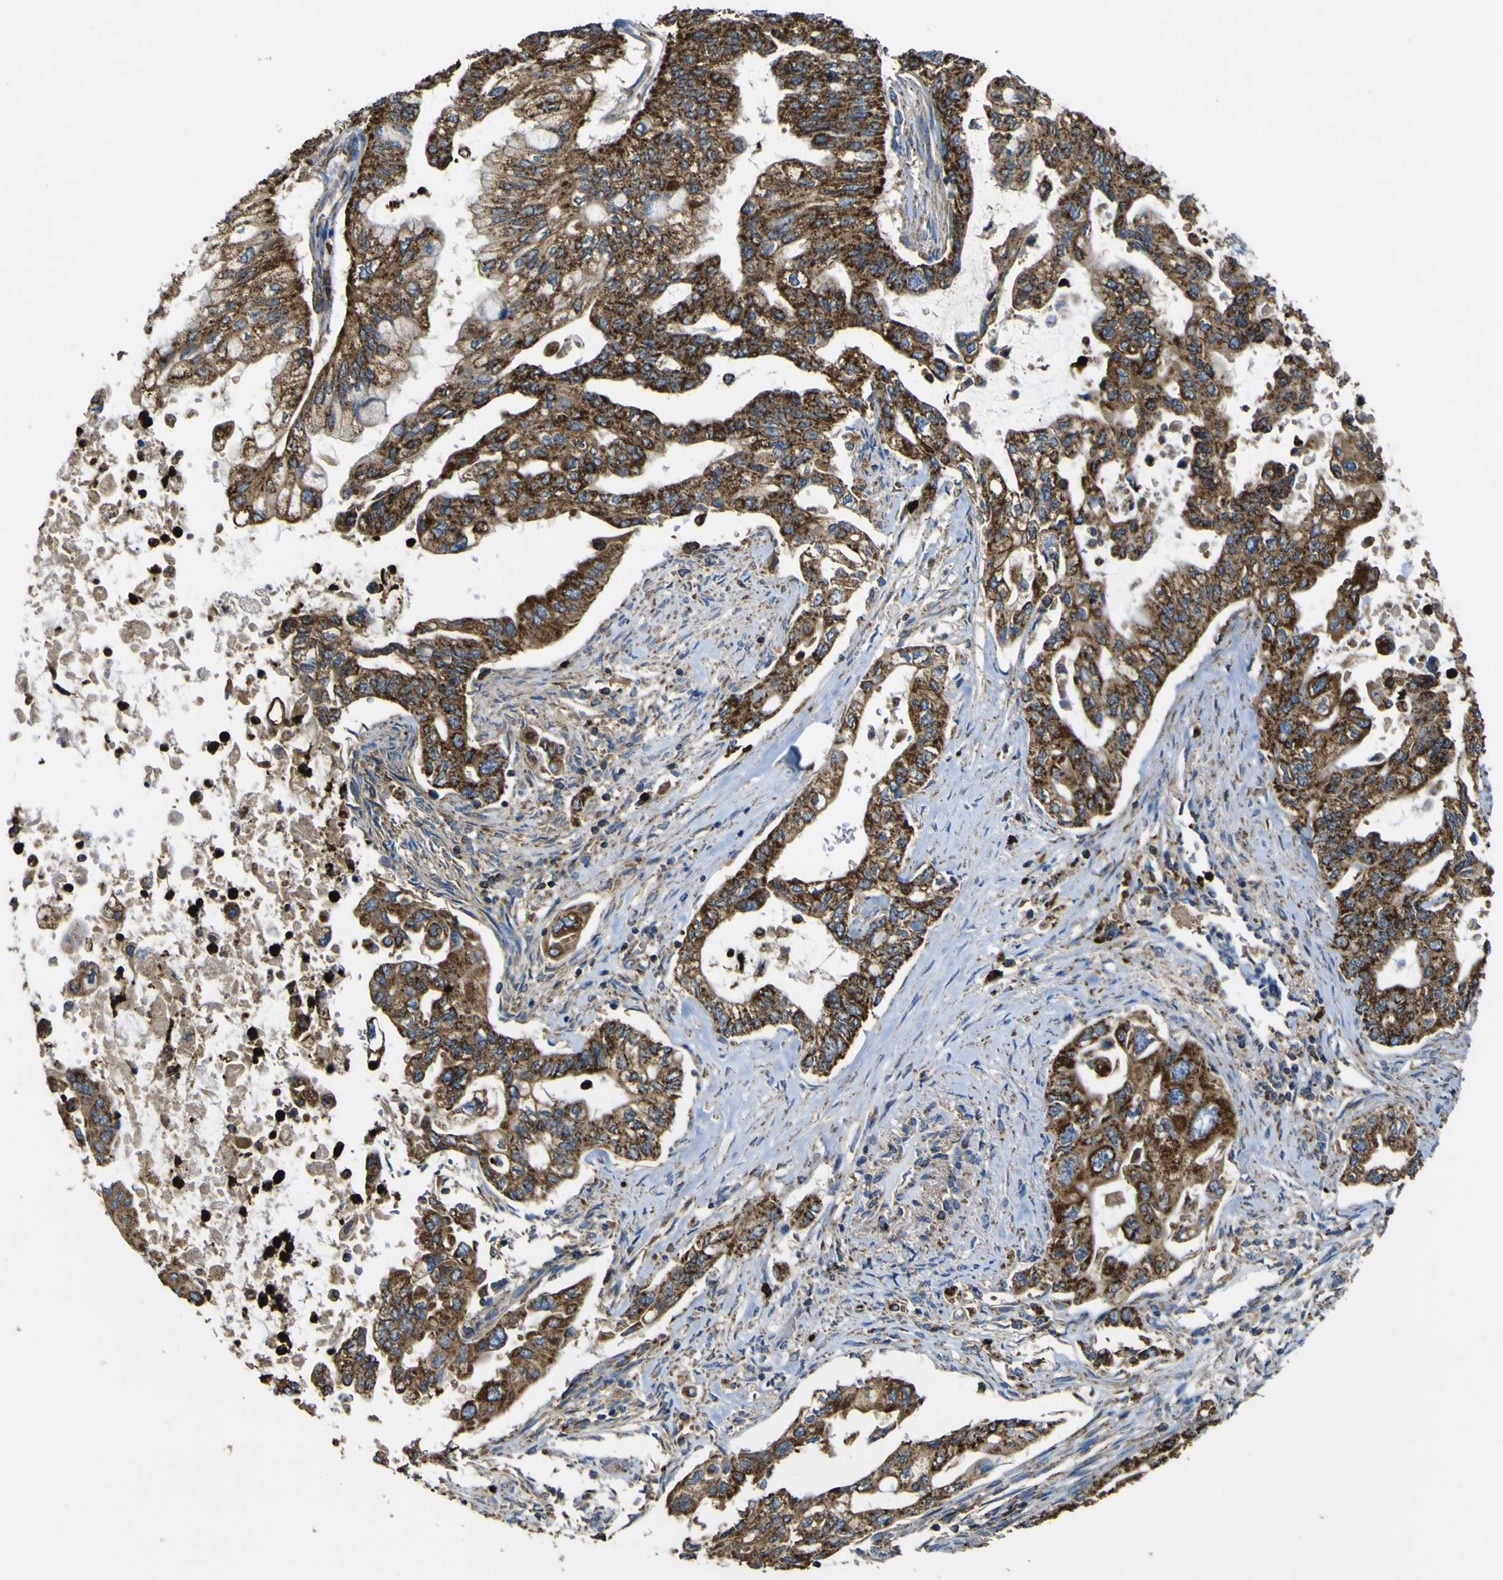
{"staining": {"intensity": "strong", "quantity": ">75%", "location": "cytoplasmic/membranous"}, "tissue": "pancreatic cancer", "cell_type": "Tumor cells", "image_type": "cancer", "snomed": [{"axis": "morphology", "description": "Normal tissue, NOS"}, {"axis": "topography", "description": "Pancreas"}], "caption": "Pancreatic cancer stained with immunohistochemistry demonstrates strong cytoplasmic/membranous positivity in about >75% of tumor cells. The staining was performed using DAB, with brown indicating positive protein expression. Nuclei are stained blue with hematoxylin.", "gene": "ACSL3", "patient": {"sex": "male", "age": 42}}